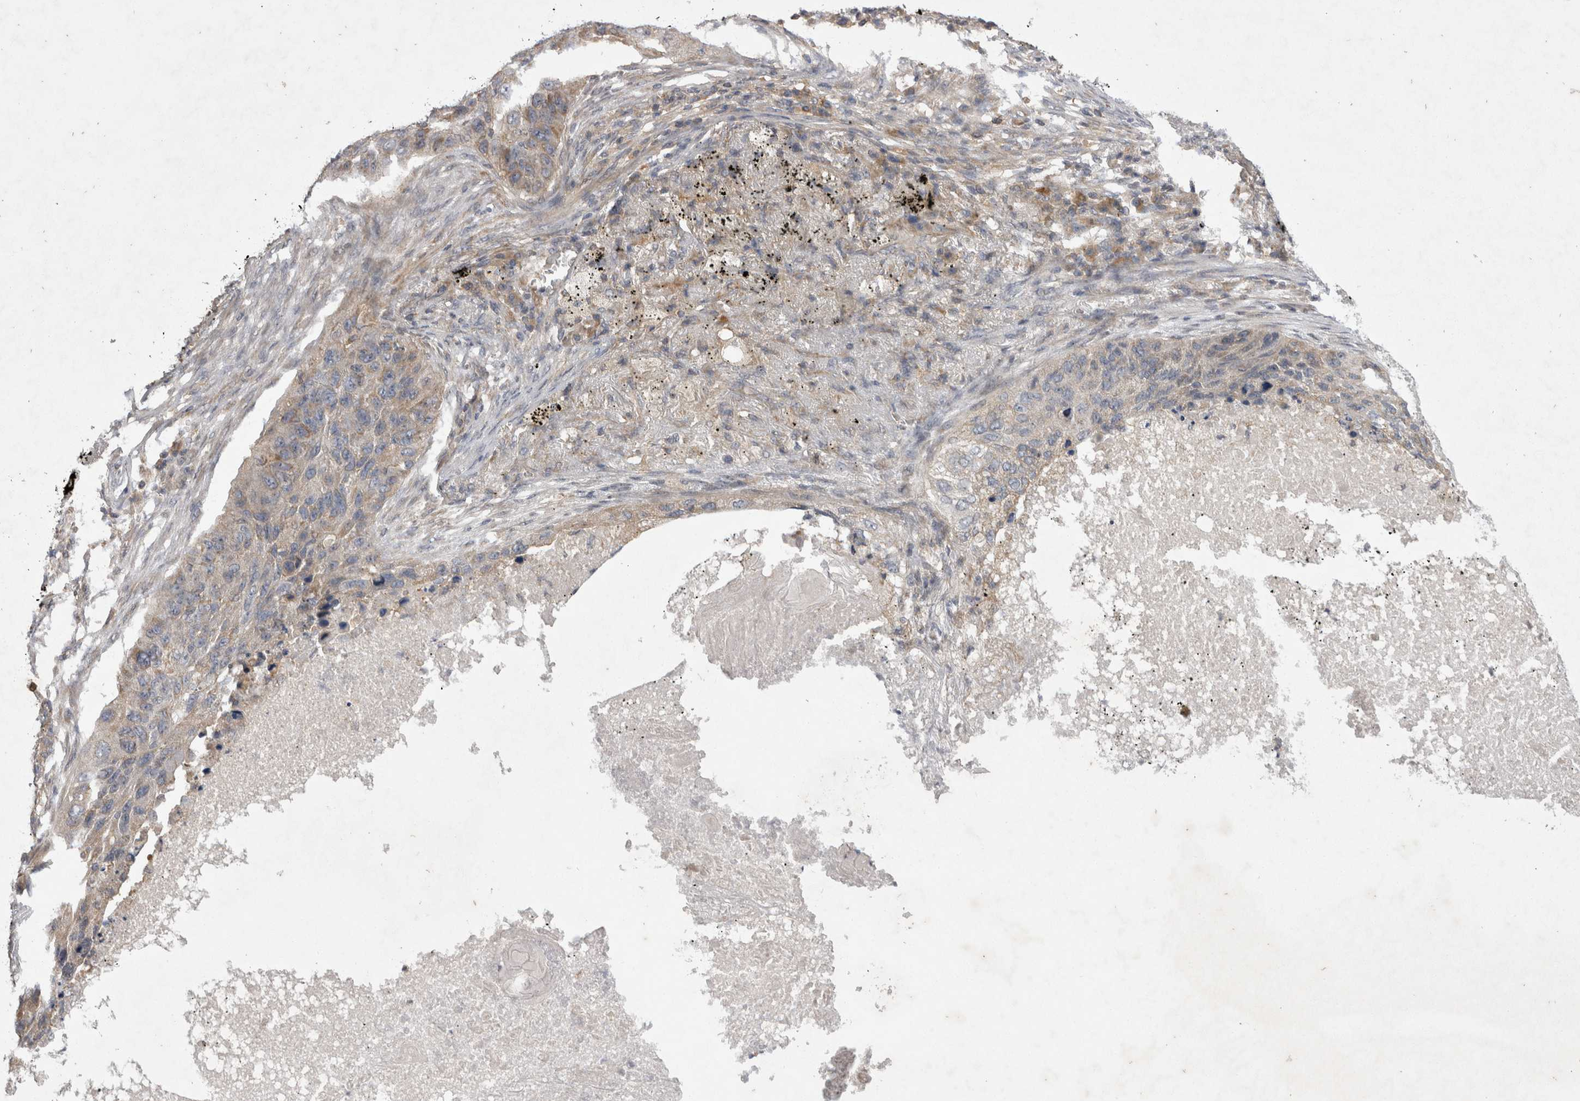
{"staining": {"intensity": "weak", "quantity": "<25%", "location": "cytoplasmic/membranous"}, "tissue": "lung cancer", "cell_type": "Tumor cells", "image_type": "cancer", "snomed": [{"axis": "morphology", "description": "Squamous cell carcinoma, NOS"}, {"axis": "topography", "description": "Lung"}], "caption": "There is no significant staining in tumor cells of lung squamous cell carcinoma.", "gene": "TSPOAP1", "patient": {"sex": "female", "age": 63}}